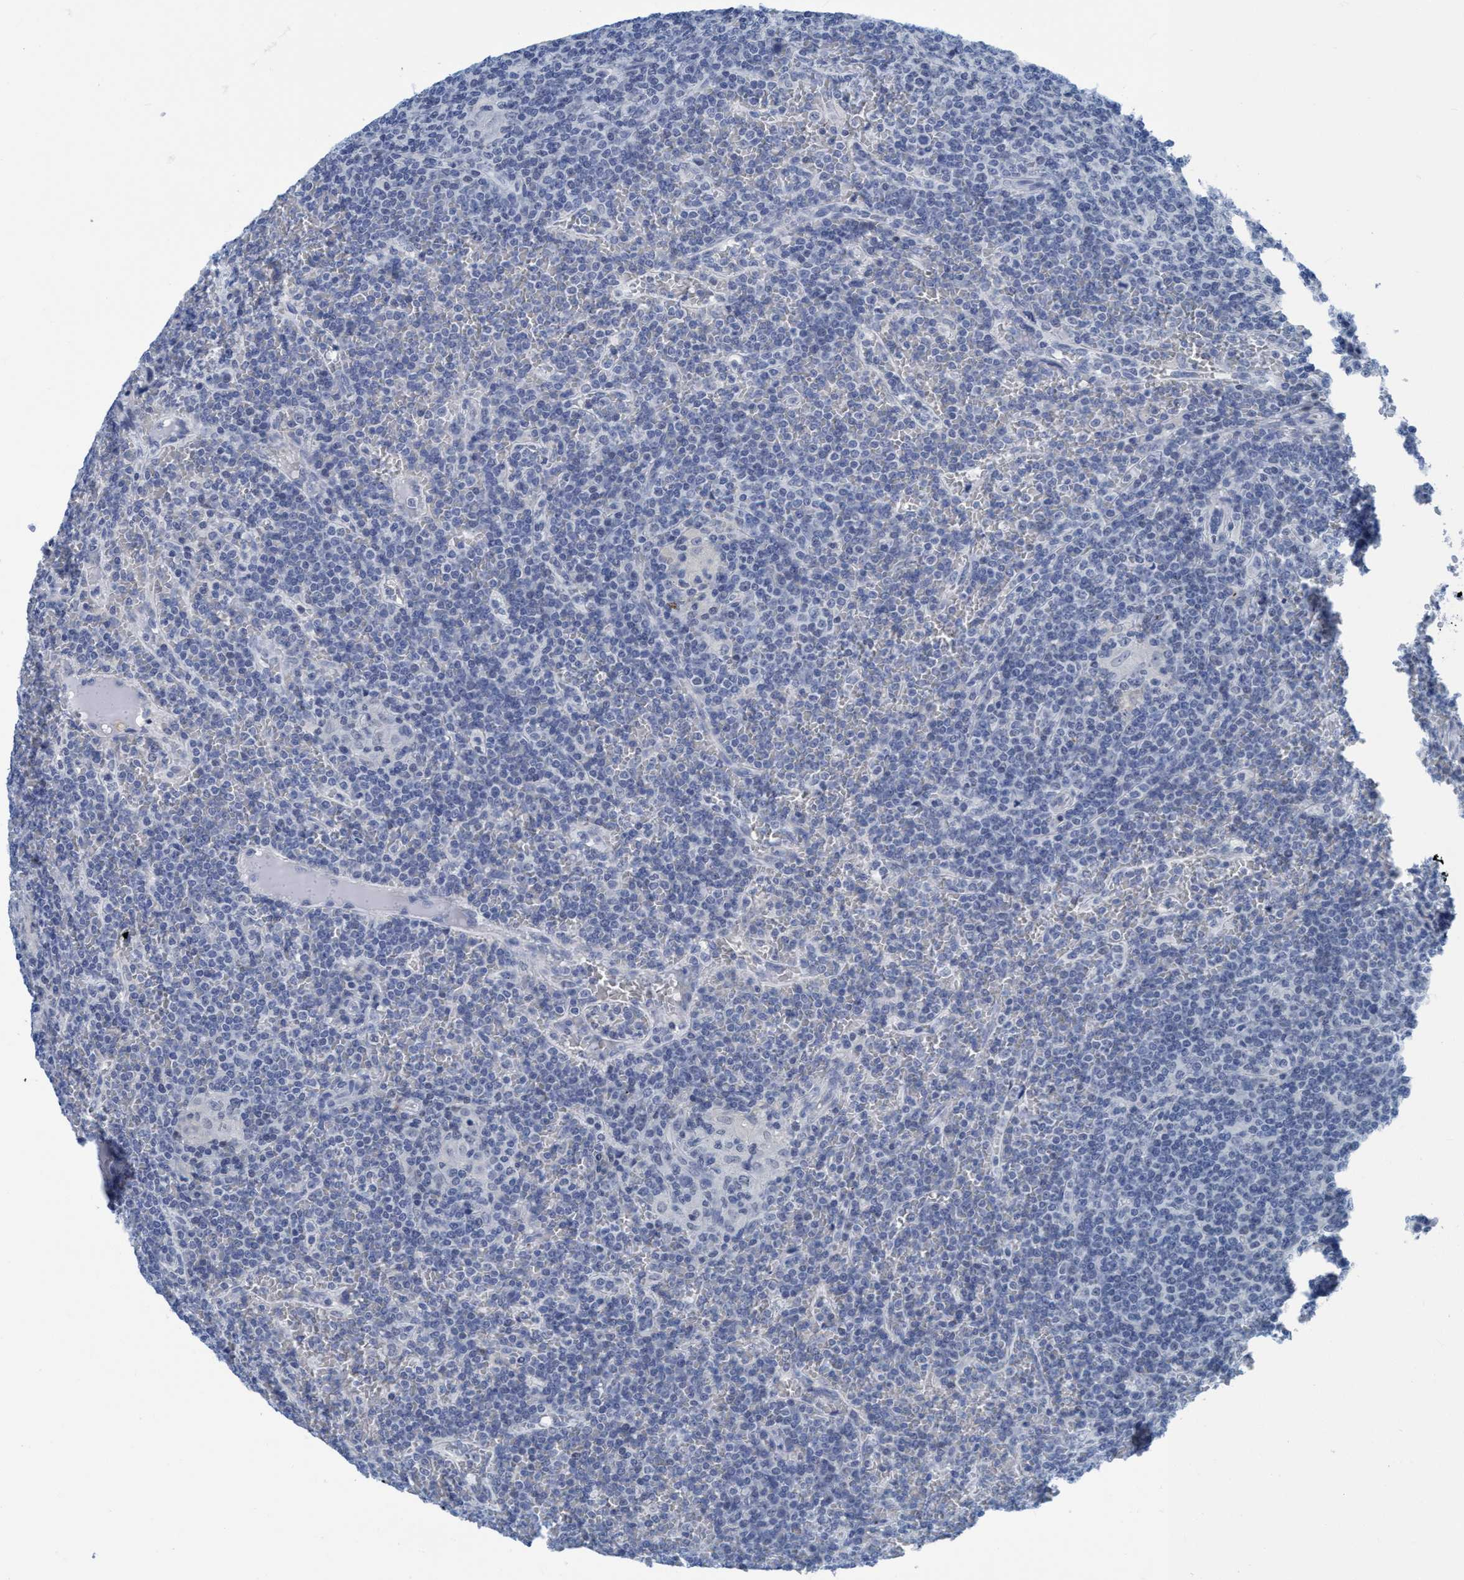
{"staining": {"intensity": "negative", "quantity": "none", "location": "none"}, "tissue": "lymphoma", "cell_type": "Tumor cells", "image_type": "cancer", "snomed": [{"axis": "morphology", "description": "Malignant lymphoma, non-Hodgkin's type, Low grade"}, {"axis": "topography", "description": "Spleen"}], "caption": "Immunohistochemistry histopathology image of malignant lymphoma, non-Hodgkin's type (low-grade) stained for a protein (brown), which demonstrates no positivity in tumor cells.", "gene": "DNAI1", "patient": {"sex": "female", "age": 19}}